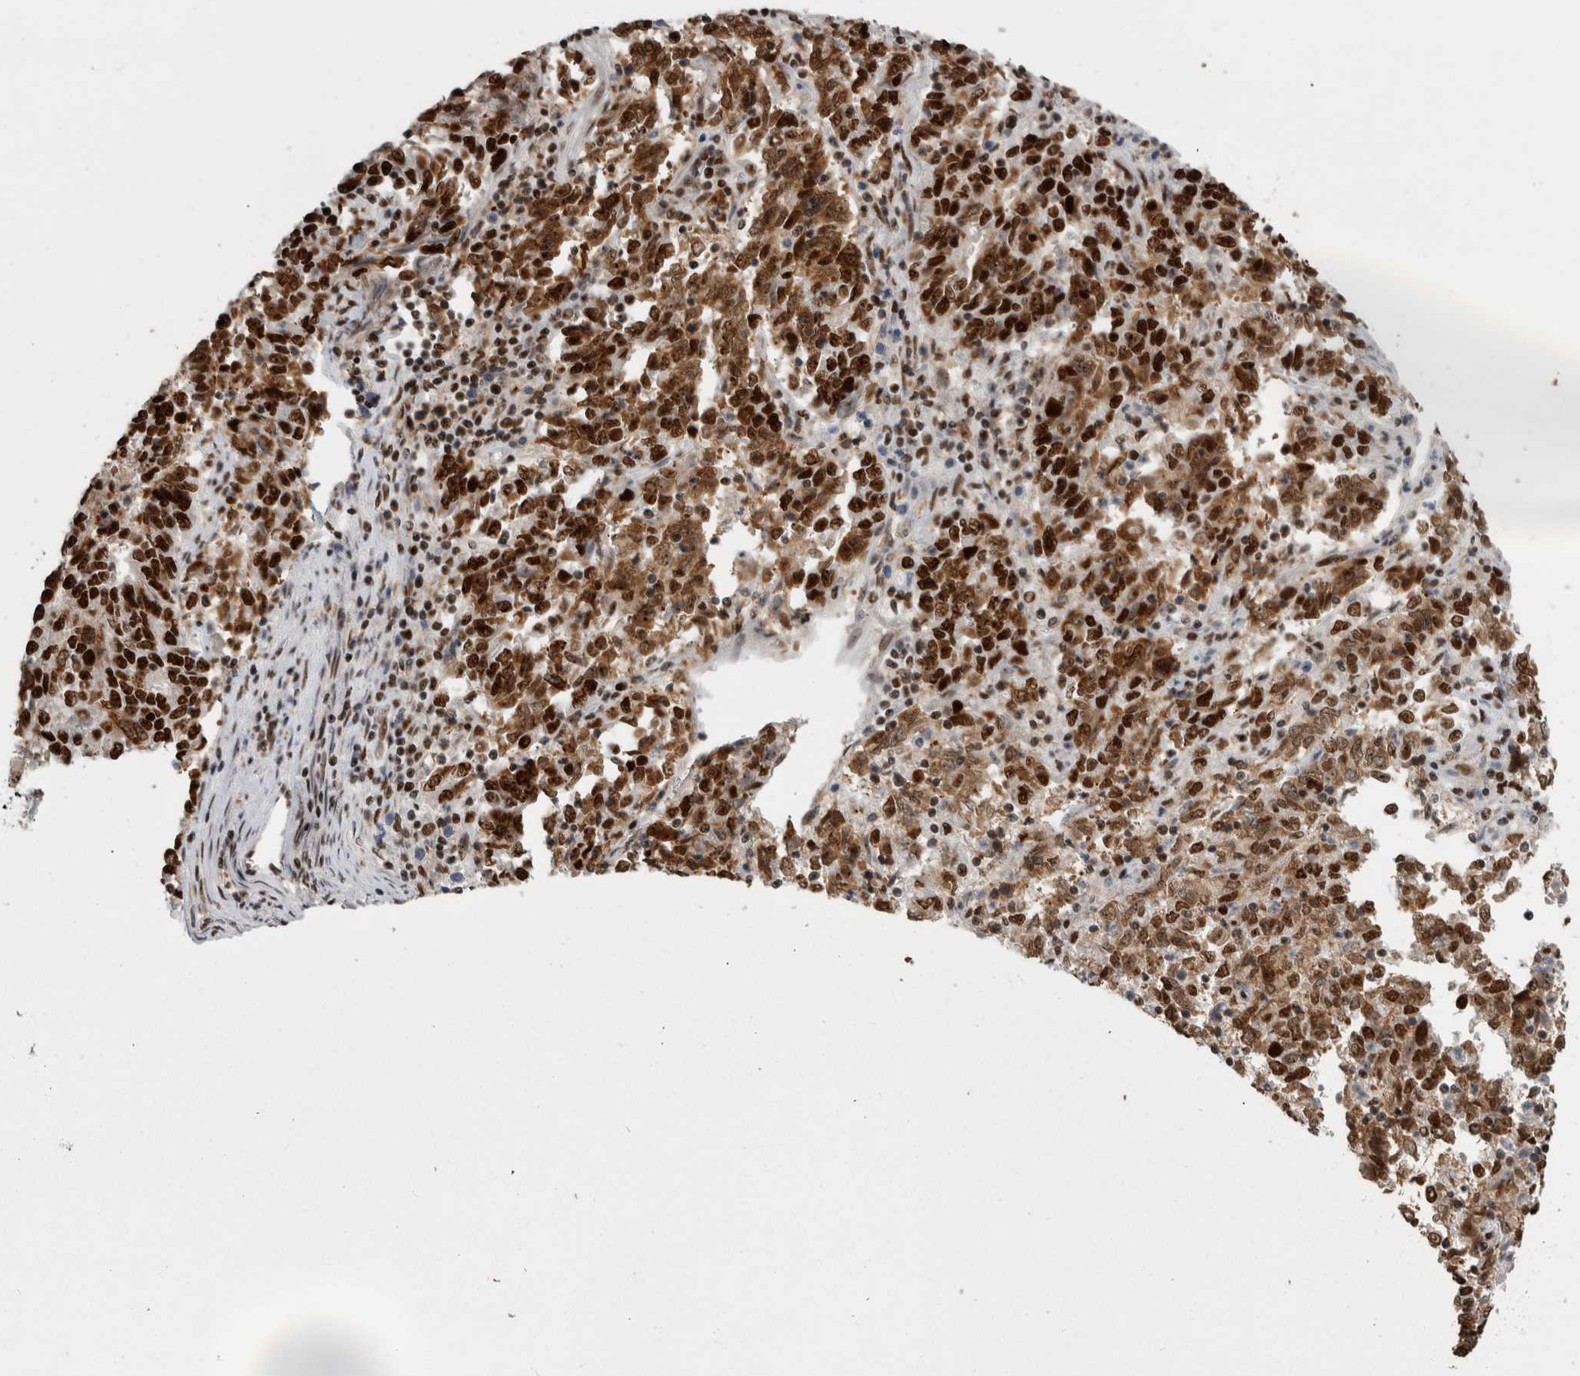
{"staining": {"intensity": "strong", "quantity": ">75%", "location": "cytoplasmic/membranous,nuclear"}, "tissue": "endometrial cancer", "cell_type": "Tumor cells", "image_type": "cancer", "snomed": [{"axis": "morphology", "description": "Adenocarcinoma, NOS"}, {"axis": "topography", "description": "Endometrium"}], "caption": "DAB (3,3'-diaminobenzidine) immunohistochemical staining of human endometrial cancer (adenocarcinoma) reveals strong cytoplasmic/membranous and nuclear protein expression in approximately >75% of tumor cells.", "gene": "NCL", "patient": {"sex": "female", "age": 80}}